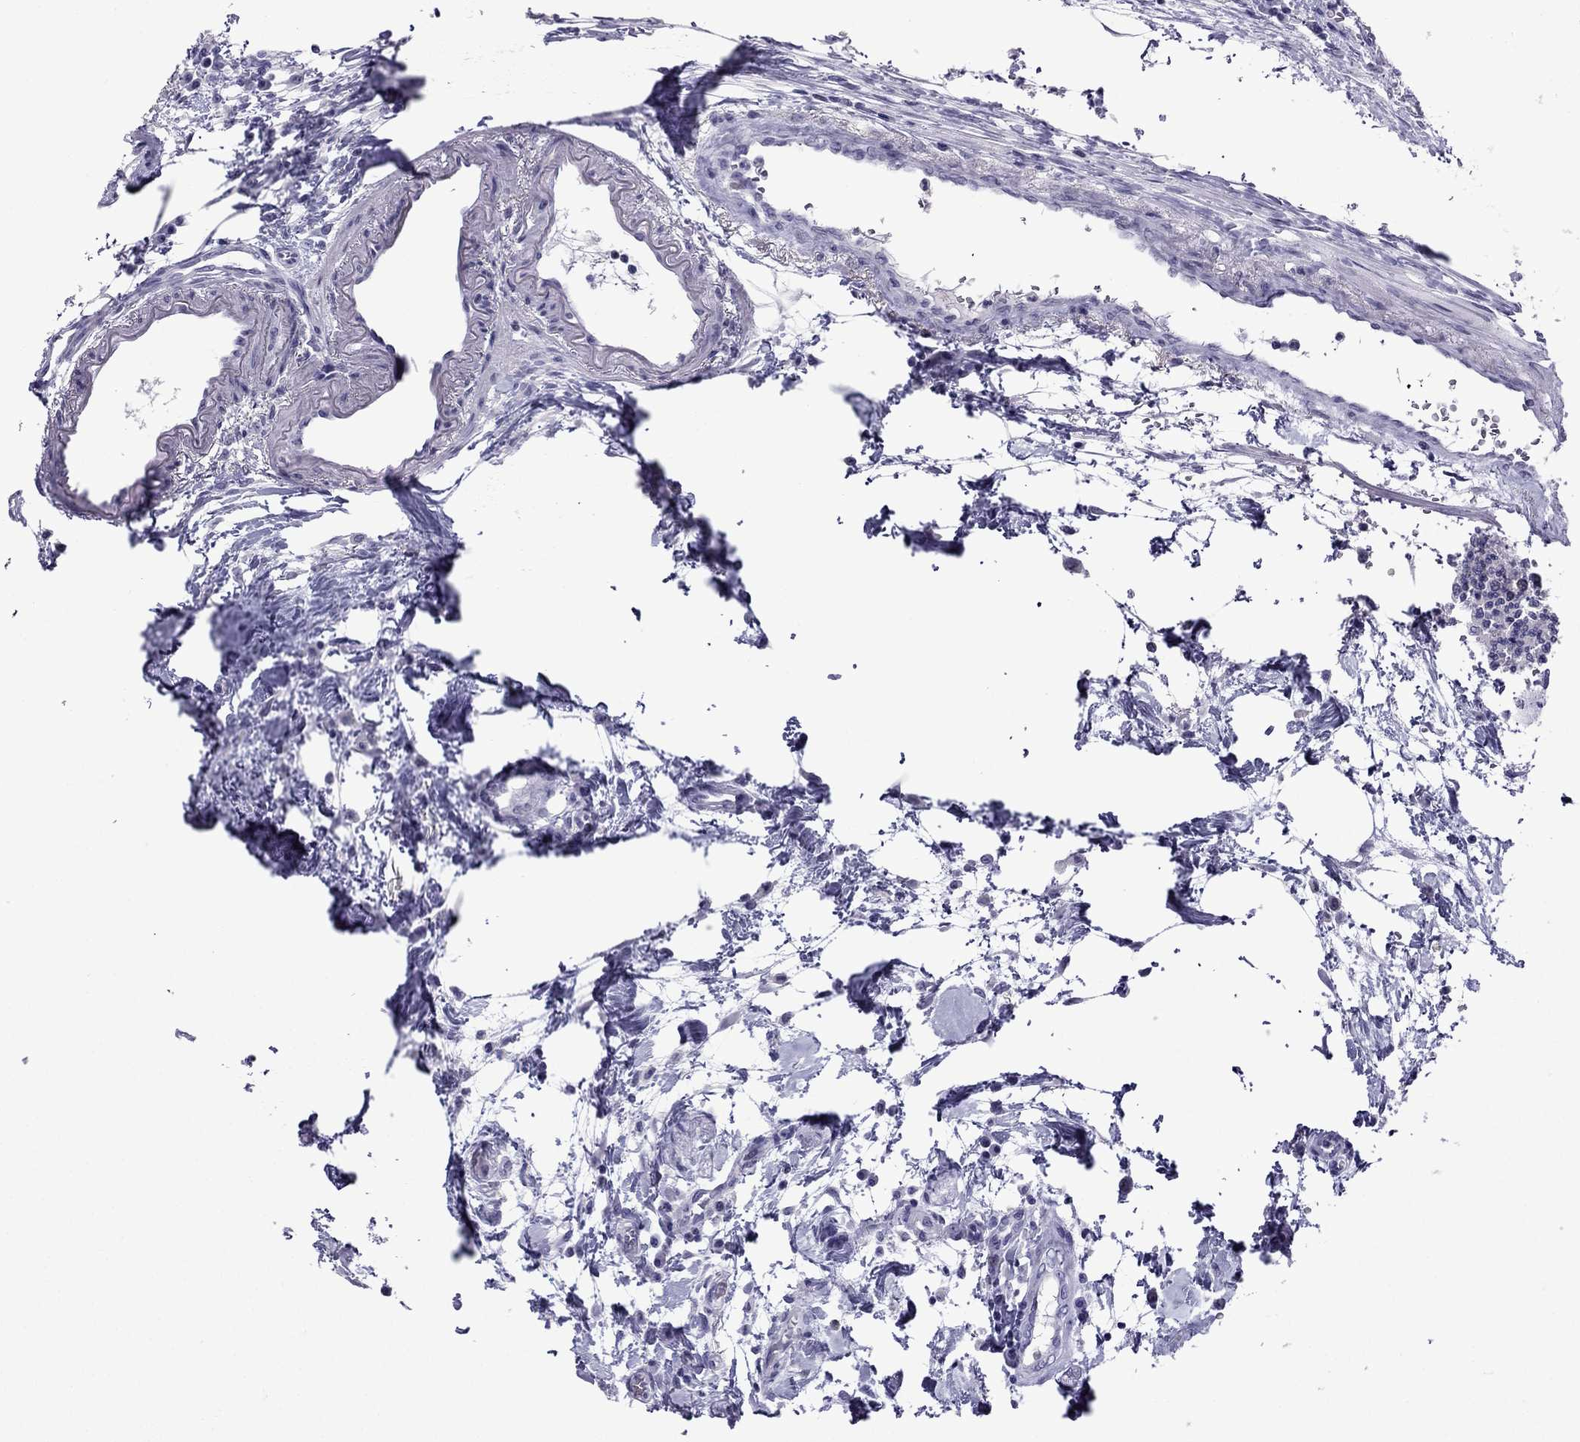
{"staining": {"intensity": "negative", "quantity": "none", "location": "none"}, "tissue": "colorectal cancer", "cell_type": "Tumor cells", "image_type": "cancer", "snomed": [{"axis": "morphology", "description": "Adenocarcinoma, NOS"}, {"axis": "topography", "description": "Colon"}], "caption": "Immunohistochemical staining of colorectal adenocarcinoma demonstrates no significant expression in tumor cells. (DAB (3,3'-diaminobenzidine) immunohistochemistry (IHC), high magnification).", "gene": "MYLK3", "patient": {"sex": "female", "age": 70}}